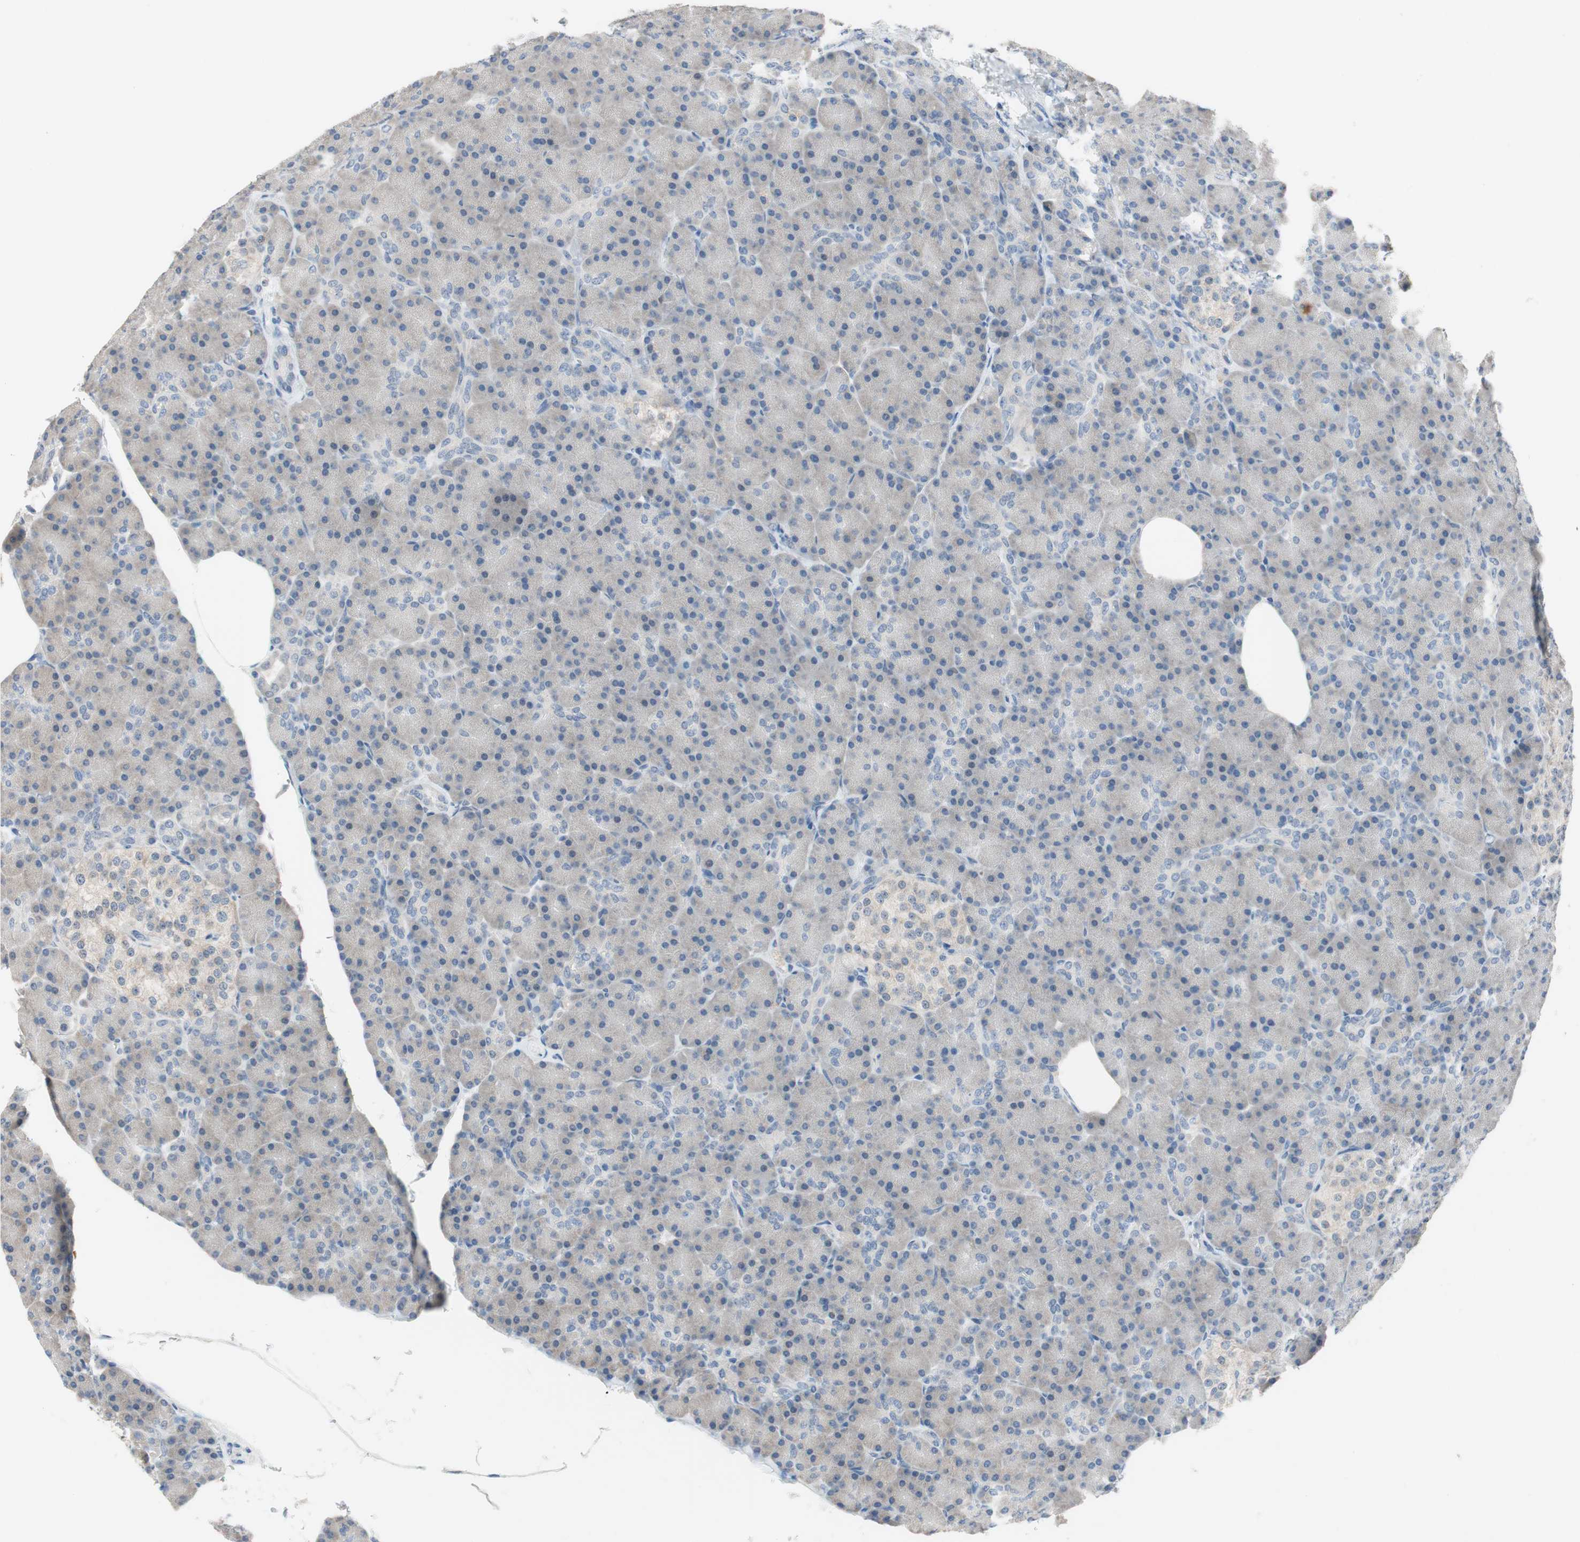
{"staining": {"intensity": "weak", "quantity": "<25%", "location": "cytoplasmic/membranous"}, "tissue": "pancreas", "cell_type": "Exocrine glandular cells", "image_type": "normal", "snomed": [{"axis": "morphology", "description": "Normal tissue, NOS"}, {"axis": "topography", "description": "Pancreas"}], "caption": "There is no significant positivity in exocrine glandular cells of pancreas. Brightfield microscopy of immunohistochemistry stained with DAB (3,3'-diaminobenzidine) (brown) and hematoxylin (blue), captured at high magnification.", "gene": "GRHL1", "patient": {"sex": "female", "age": 43}}